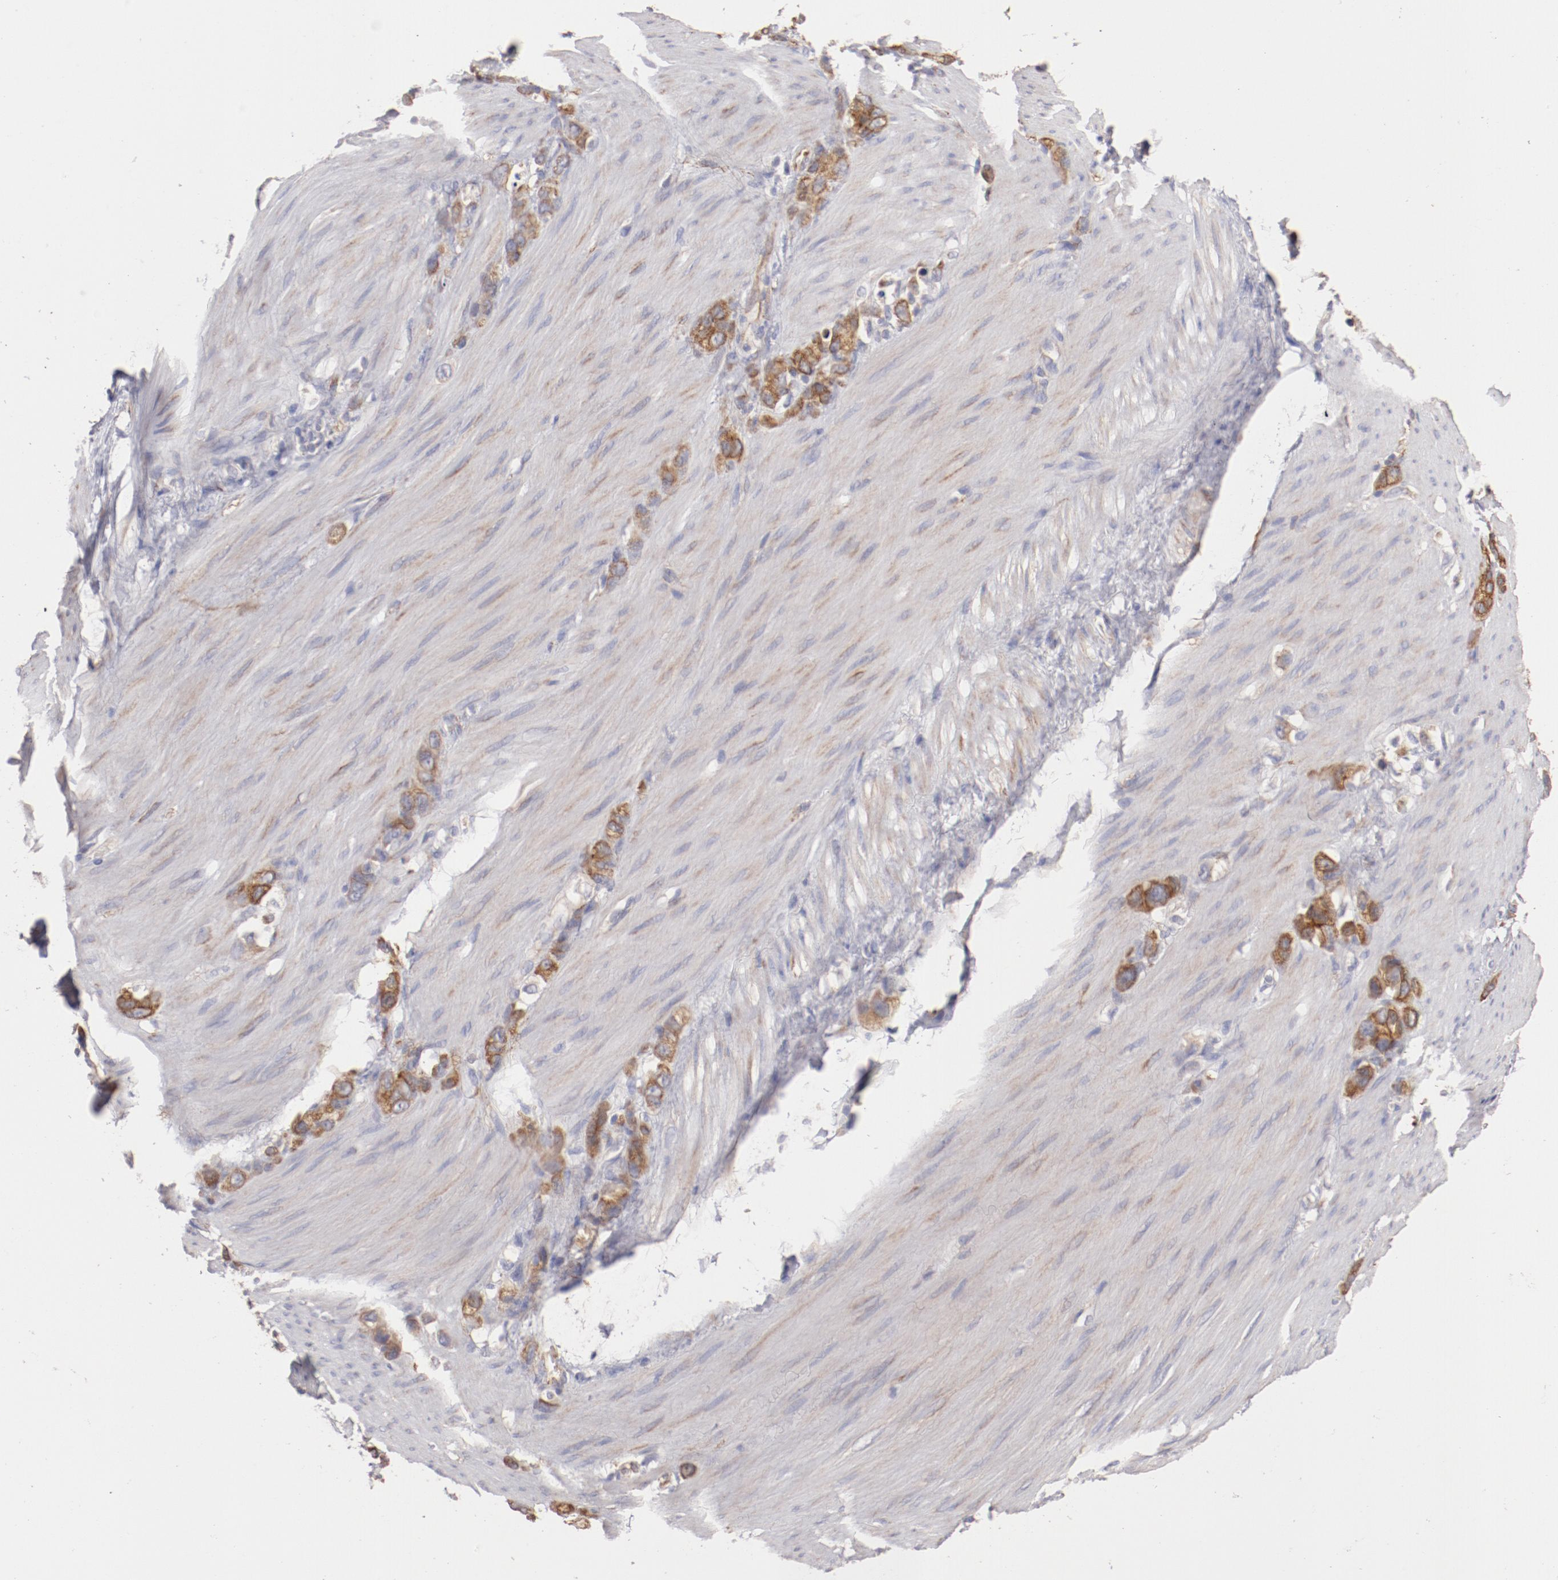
{"staining": {"intensity": "moderate", "quantity": ">75%", "location": "cytoplasmic/membranous"}, "tissue": "stomach cancer", "cell_type": "Tumor cells", "image_type": "cancer", "snomed": [{"axis": "morphology", "description": "Normal tissue, NOS"}, {"axis": "morphology", "description": "Adenocarcinoma, NOS"}, {"axis": "morphology", "description": "Adenocarcinoma, High grade"}, {"axis": "topography", "description": "Stomach, upper"}, {"axis": "topography", "description": "Stomach"}], "caption": "IHC micrograph of neoplastic tissue: high-grade adenocarcinoma (stomach) stained using immunohistochemistry (IHC) exhibits medium levels of moderate protein expression localized specifically in the cytoplasmic/membranous of tumor cells, appearing as a cytoplasmic/membranous brown color.", "gene": "ENTPD5", "patient": {"sex": "female", "age": 65}}